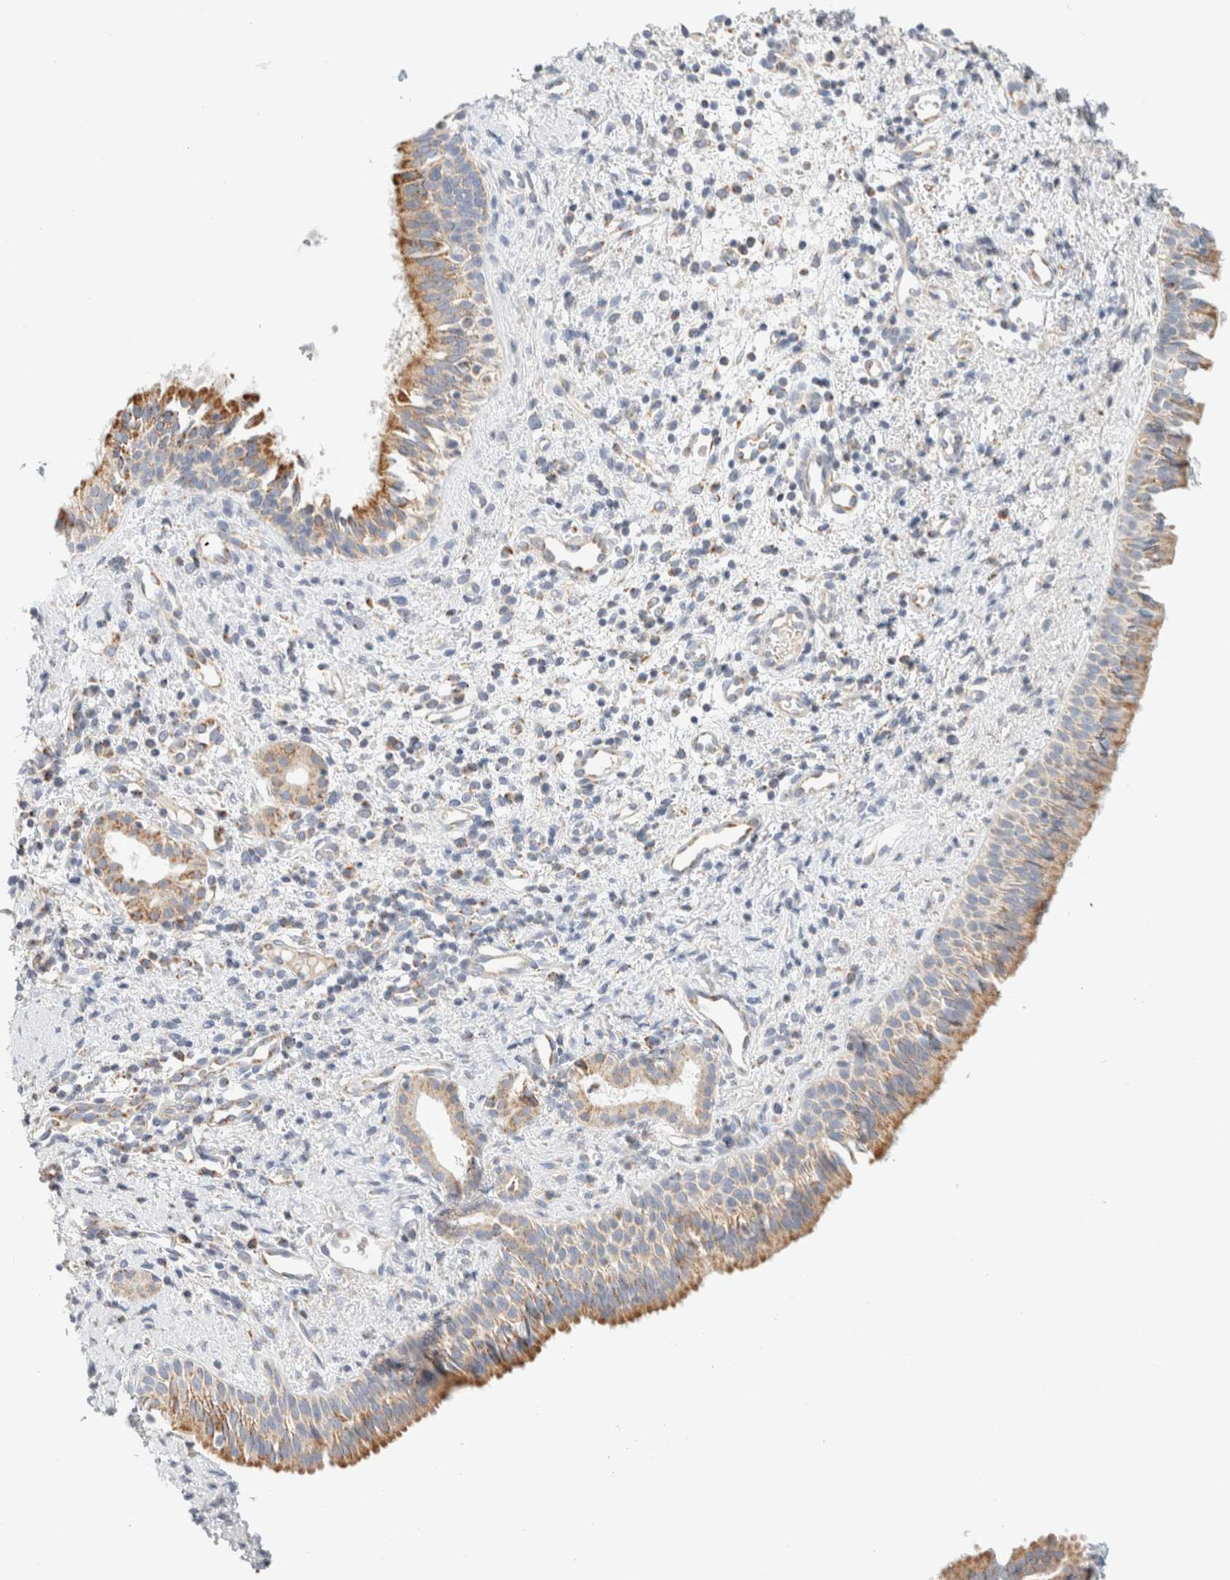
{"staining": {"intensity": "moderate", "quantity": ">75%", "location": "cytoplasmic/membranous"}, "tissue": "nasopharynx", "cell_type": "Respiratory epithelial cells", "image_type": "normal", "snomed": [{"axis": "morphology", "description": "Normal tissue, NOS"}, {"axis": "topography", "description": "Nasopharynx"}], "caption": "Immunohistochemistry (IHC) of benign nasopharynx exhibits medium levels of moderate cytoplasmic/membranous positivity in about >75% of respiratory epithelial cells.", "gene": "HDHD3", "patient": {"sex": "male", "age": 22}}